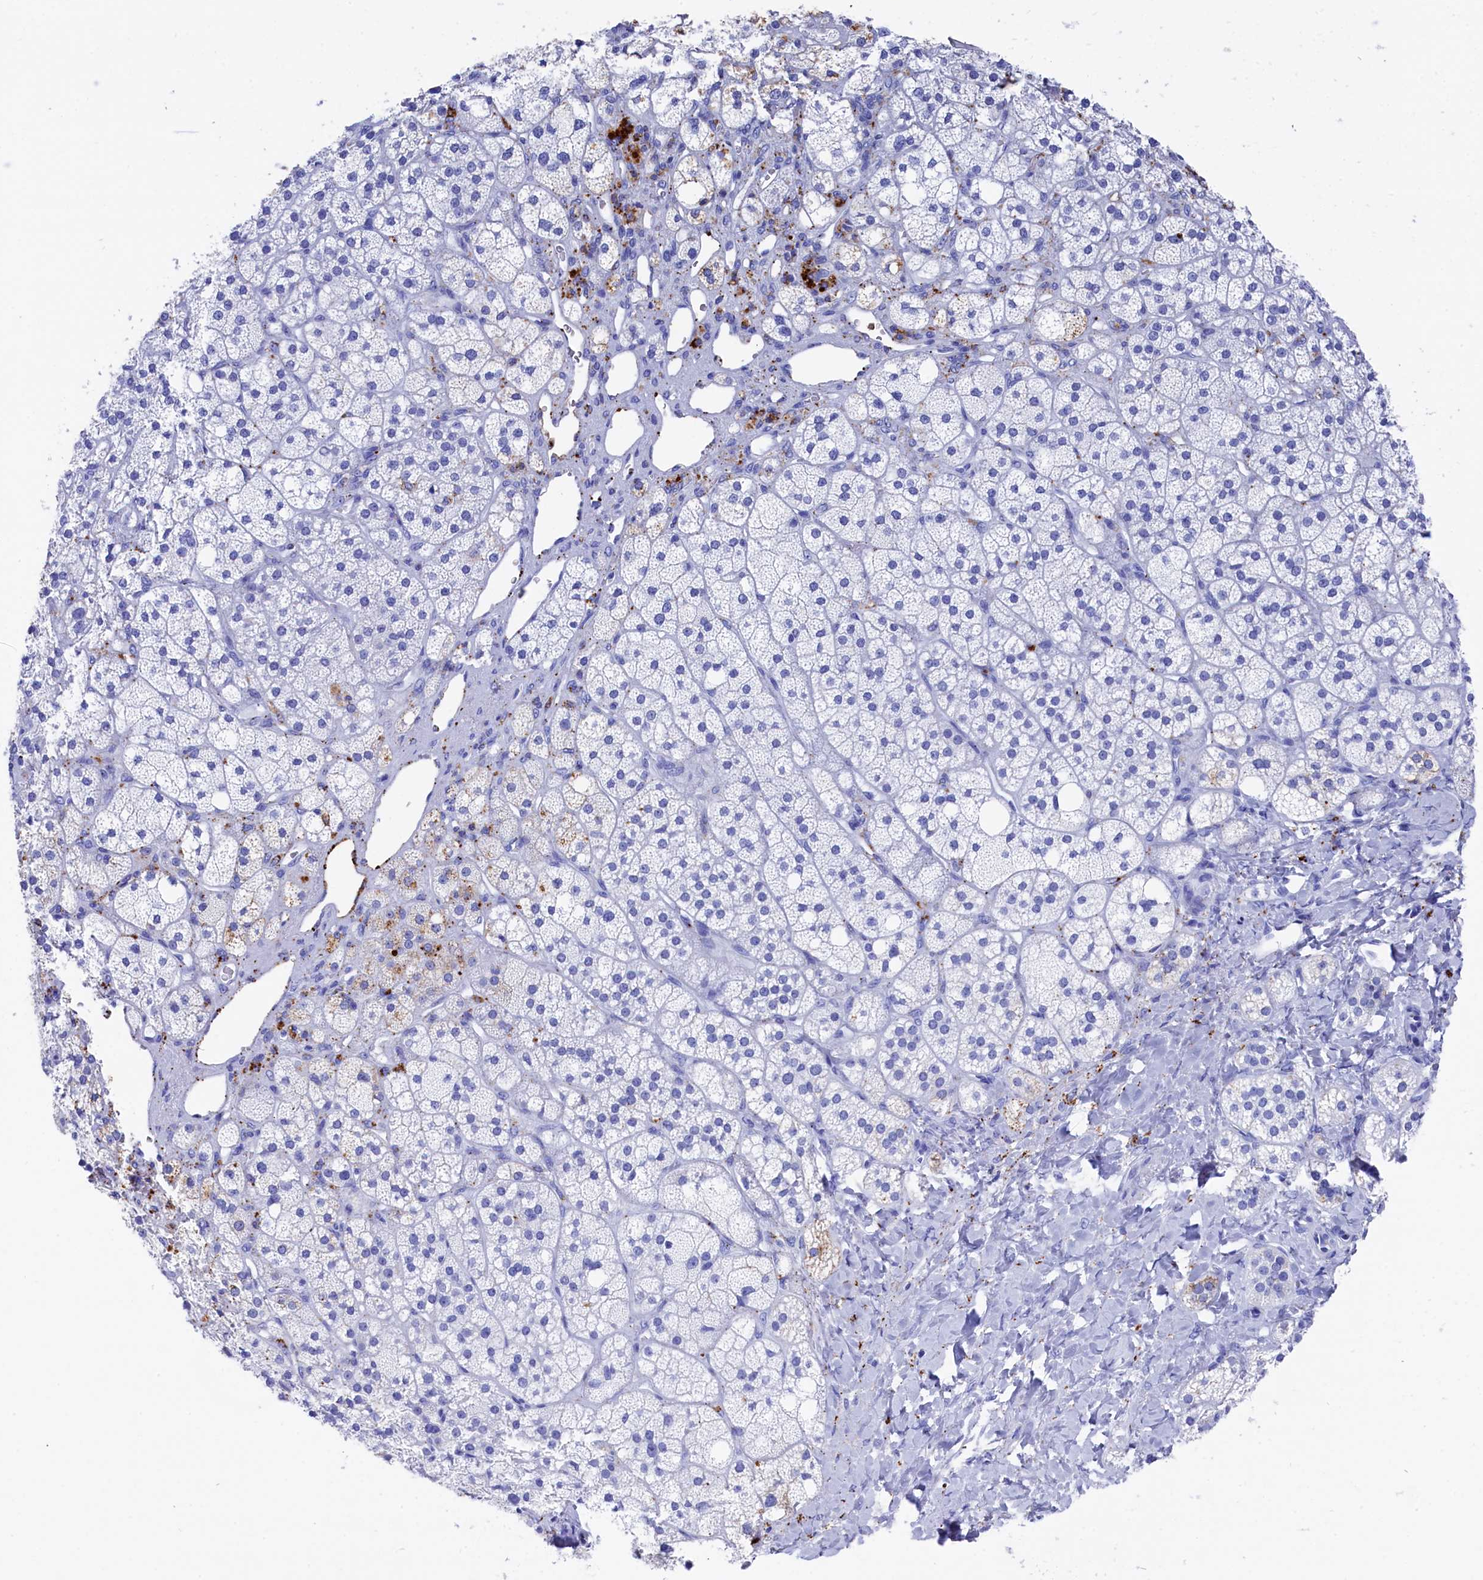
{"staining": {"intensity": "moderate", "quantity": "<25%", "location": "cytoplasmic/membranous"}, "tissue": "adrenal gland", "cell_type": "Glandular cells", "image_type": "normal", "snomed": [{"axis": "morphology", "description": "Normal tissue, NOS"}, {"axis": "topography", "description": "Adrenal gland"}], "caption": "Protein staining by immunohistochemistry (IHC) shows moderate cytoplasmic/membranous staining in about <25% of glandular cells in unremarkable adrenal gland.", "gene": "PLAC8", "patient": {"sex": "male", "age": 61}}